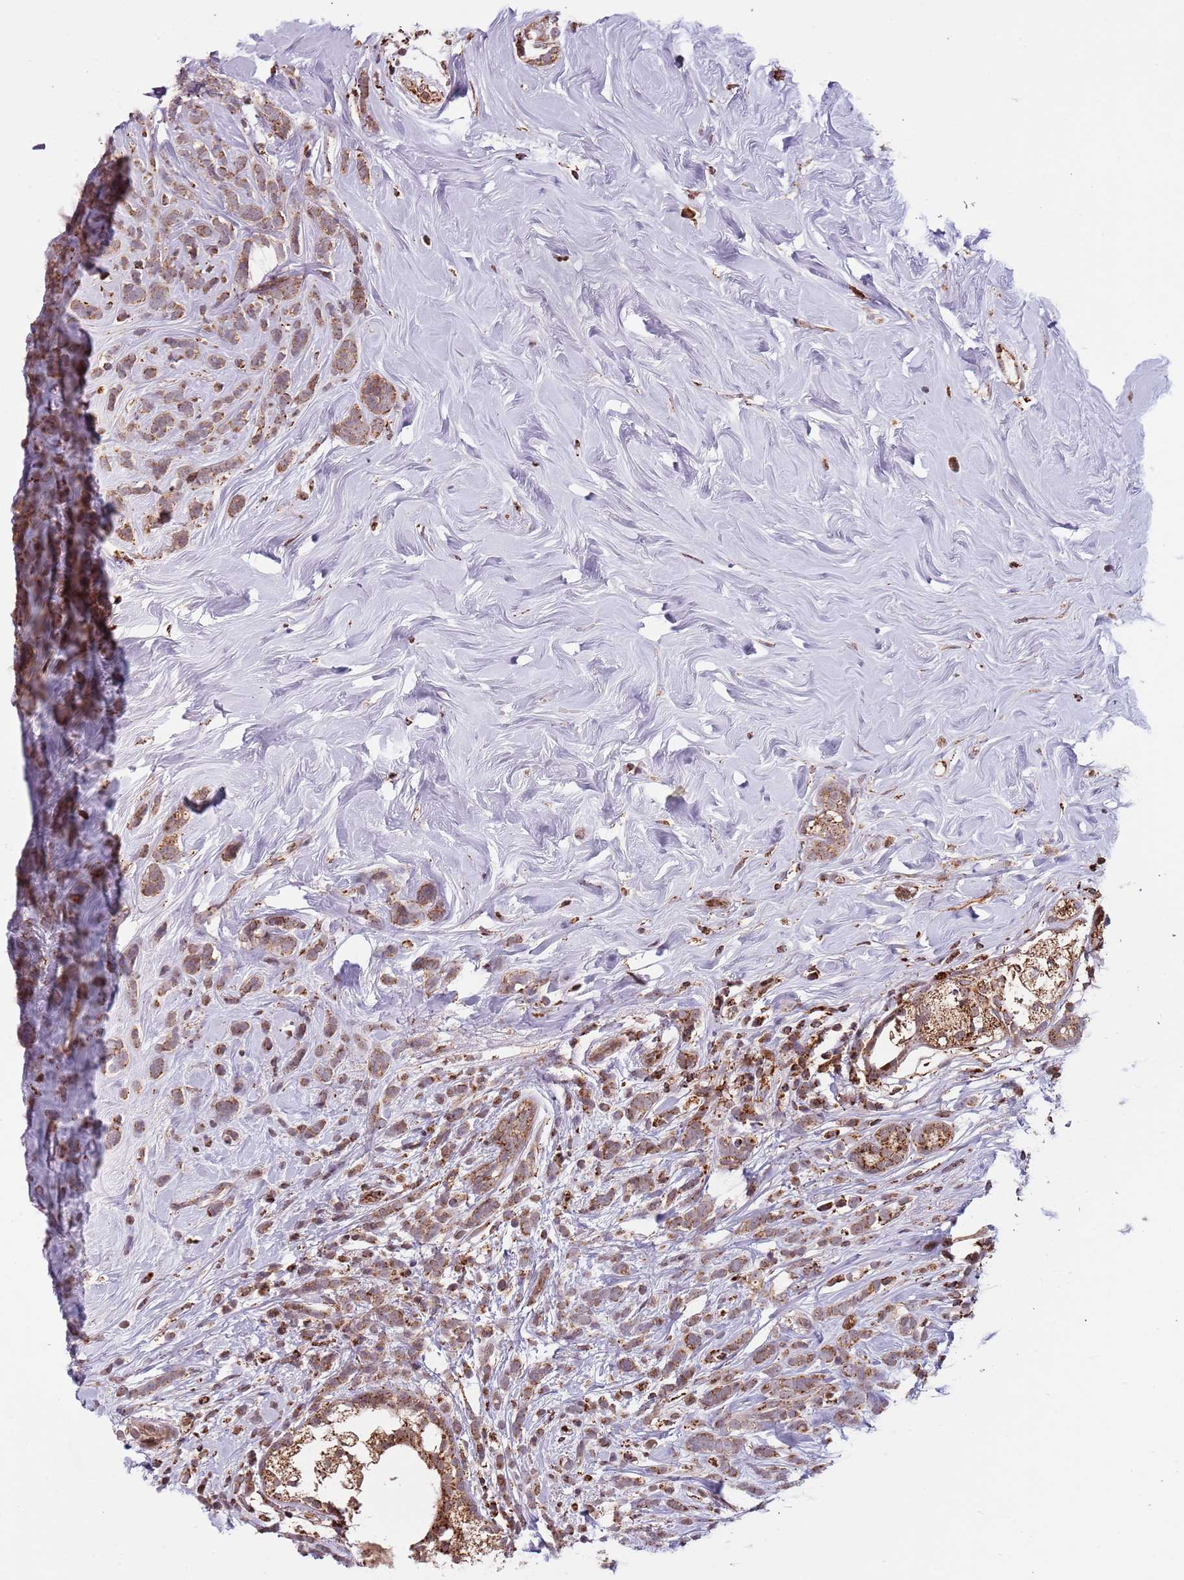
{"staining": {"intensity": "moderate", "quantity": ">75%", "location": "cytoplasmic/membranous"}, "tissue": "breast cancer", "cell_type": "Tumor cells", "image_type": "cancer", "snomed": [{"axis": "morphology", "description": "Lobular carcinoma"}, {"axis": "topography", "description": "Breast"}], "caption": "DAB (3,3'-diaminobenzidine) immunohistochemical staining of human breast cancer (lobular carcinoma) exhibits moderate cytoplasmic/membranous protein positivity in approximately >75% of tumor cells. The staining was performed using DAB (3,3'-diaminobenzidine), with brown indicating positive protein expression. Nuclei are stained blue with hematoxylin.", "gene": "ULK3", "patient": {"sex": "female", "age": 58}}